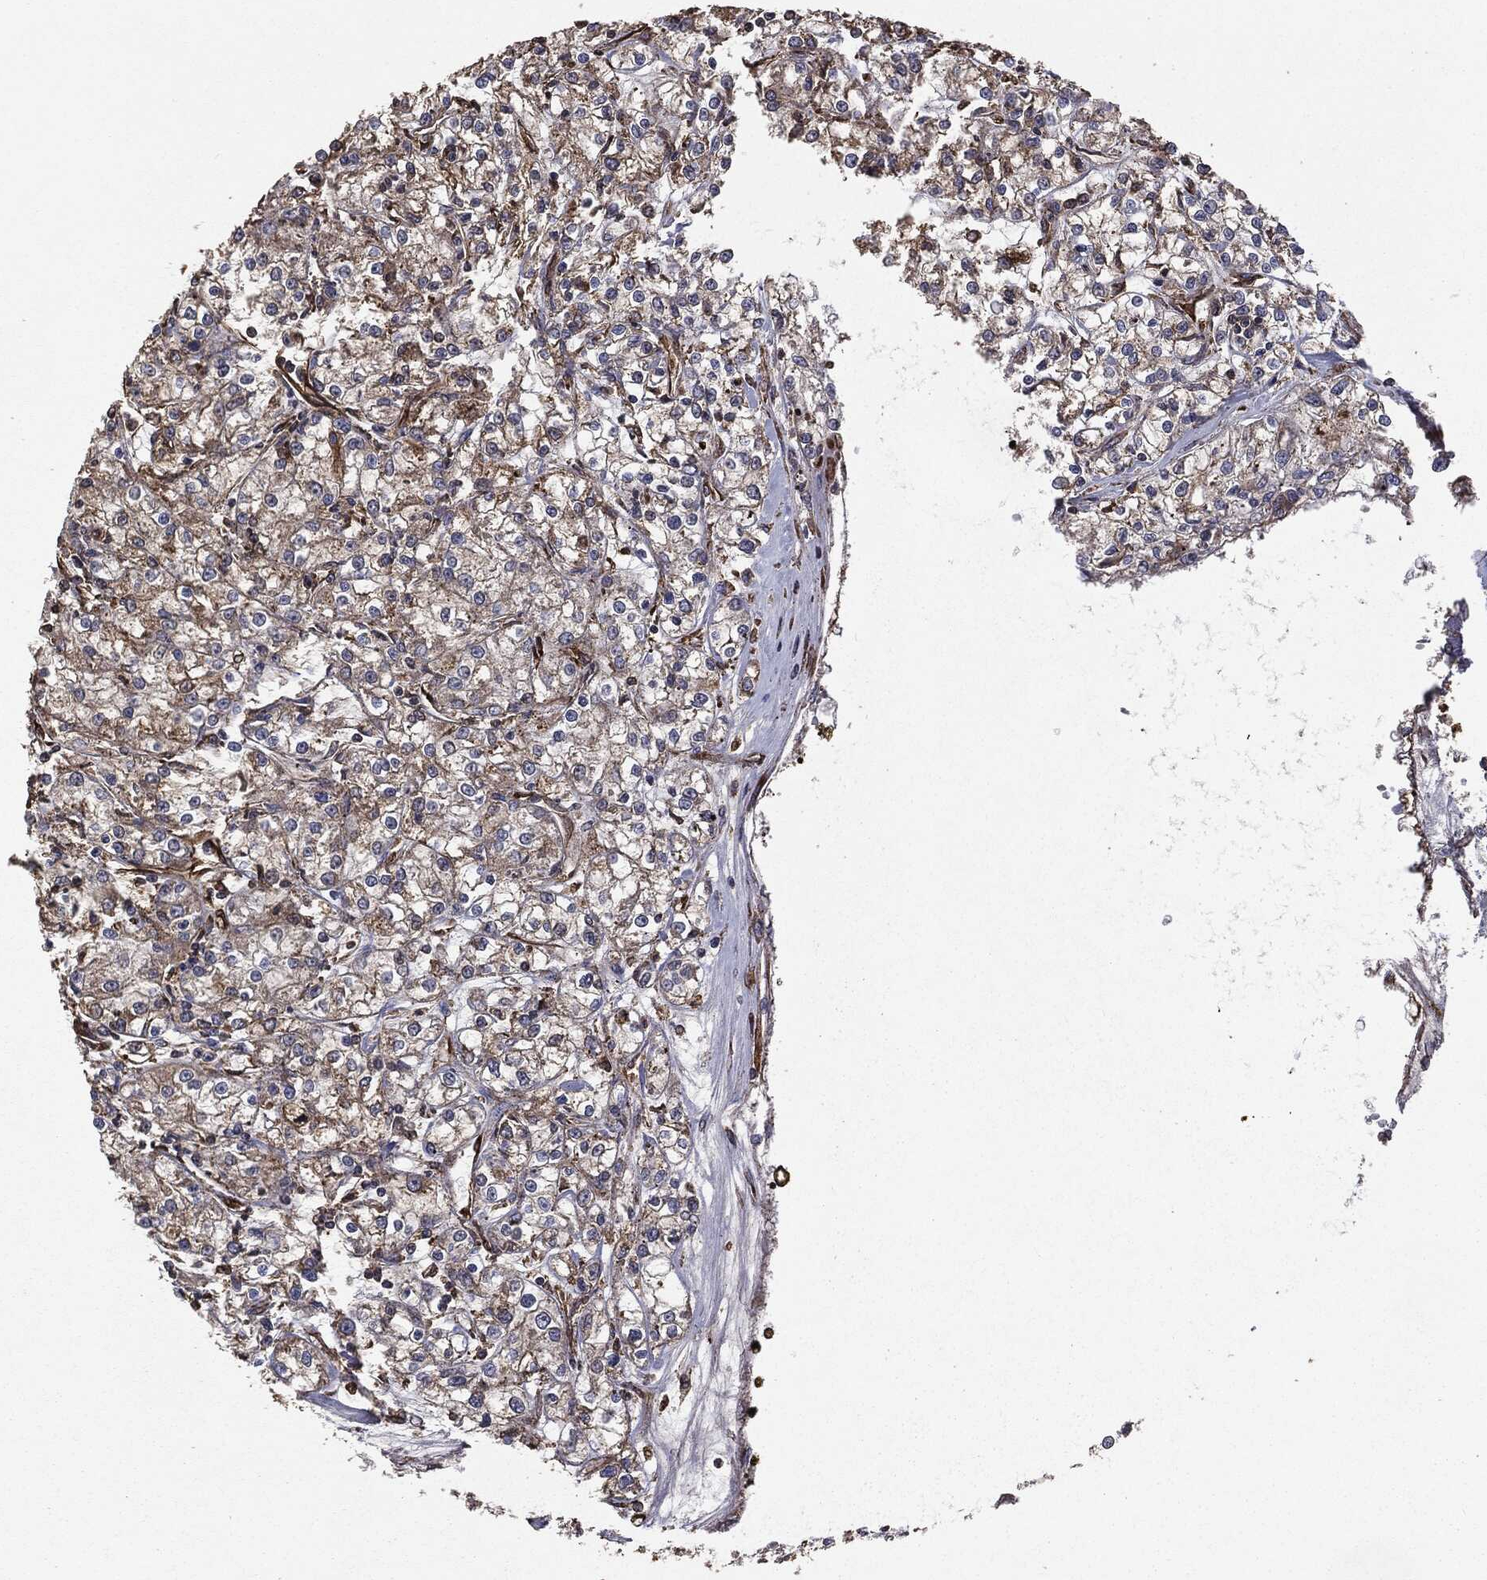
{"staining": {"intensity": "moderate", "quantity": "25%-75%", "location": "cytoplasmic/membranous"}, "tissue": "renal cancer", "cell_type": "Tumor cells", "image_type": "cancer", "snomed": [{"axis": "morphology", "description": "Adenocarcinoma, NOS"}, {"axis": "topography", "description": "Kidney"}], "caption": "This histopathology image reveals immunohistochemistry (IHC) staining of renal cancer, with medium moderate cytoplasmic/membranous expression in approximately 25%-75% of tumor cells.", "gene": "MTOR", "patient": {"sex": "female", "age": 59}}